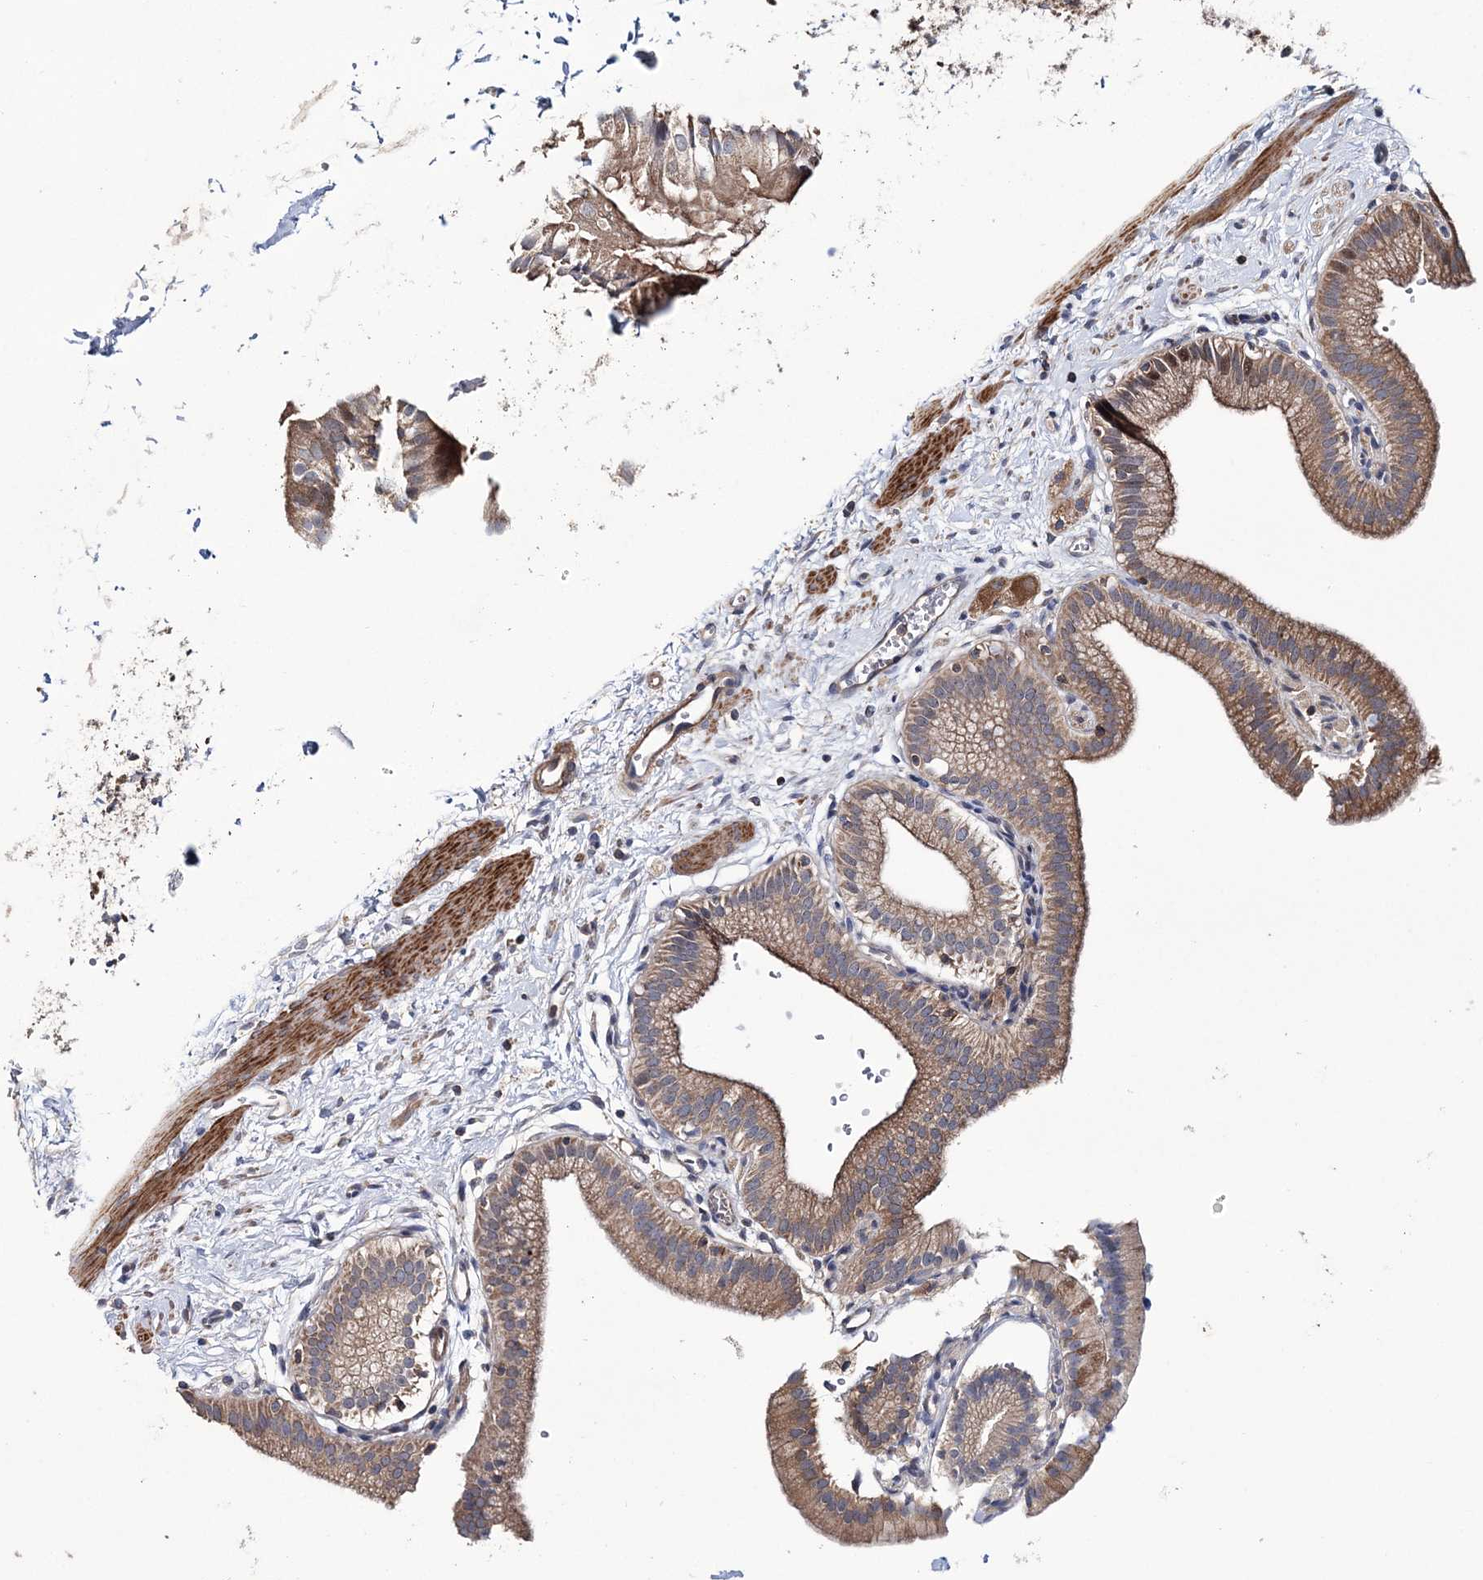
{"staining": {"intensity": "moderate", "quantity": ">75%", "location": "cytoplasmic/membranous"}, "tissue": "gallbladder", "cell_type": "Glandular cells", "image_type": "normal", "snomed": [{"axis": "morphology", "description": "Normal tissue, NOS"}, {"axis": "topography", "description": "Gallbladder"}], "caption": "A medium amount of moderate cytoplasmic/membranous expression is identified in approximately >75% of glandular cells in normal gallbladder.", "gene": "PPP2R2B", "patient": {"sex": "male", "age": 55}}